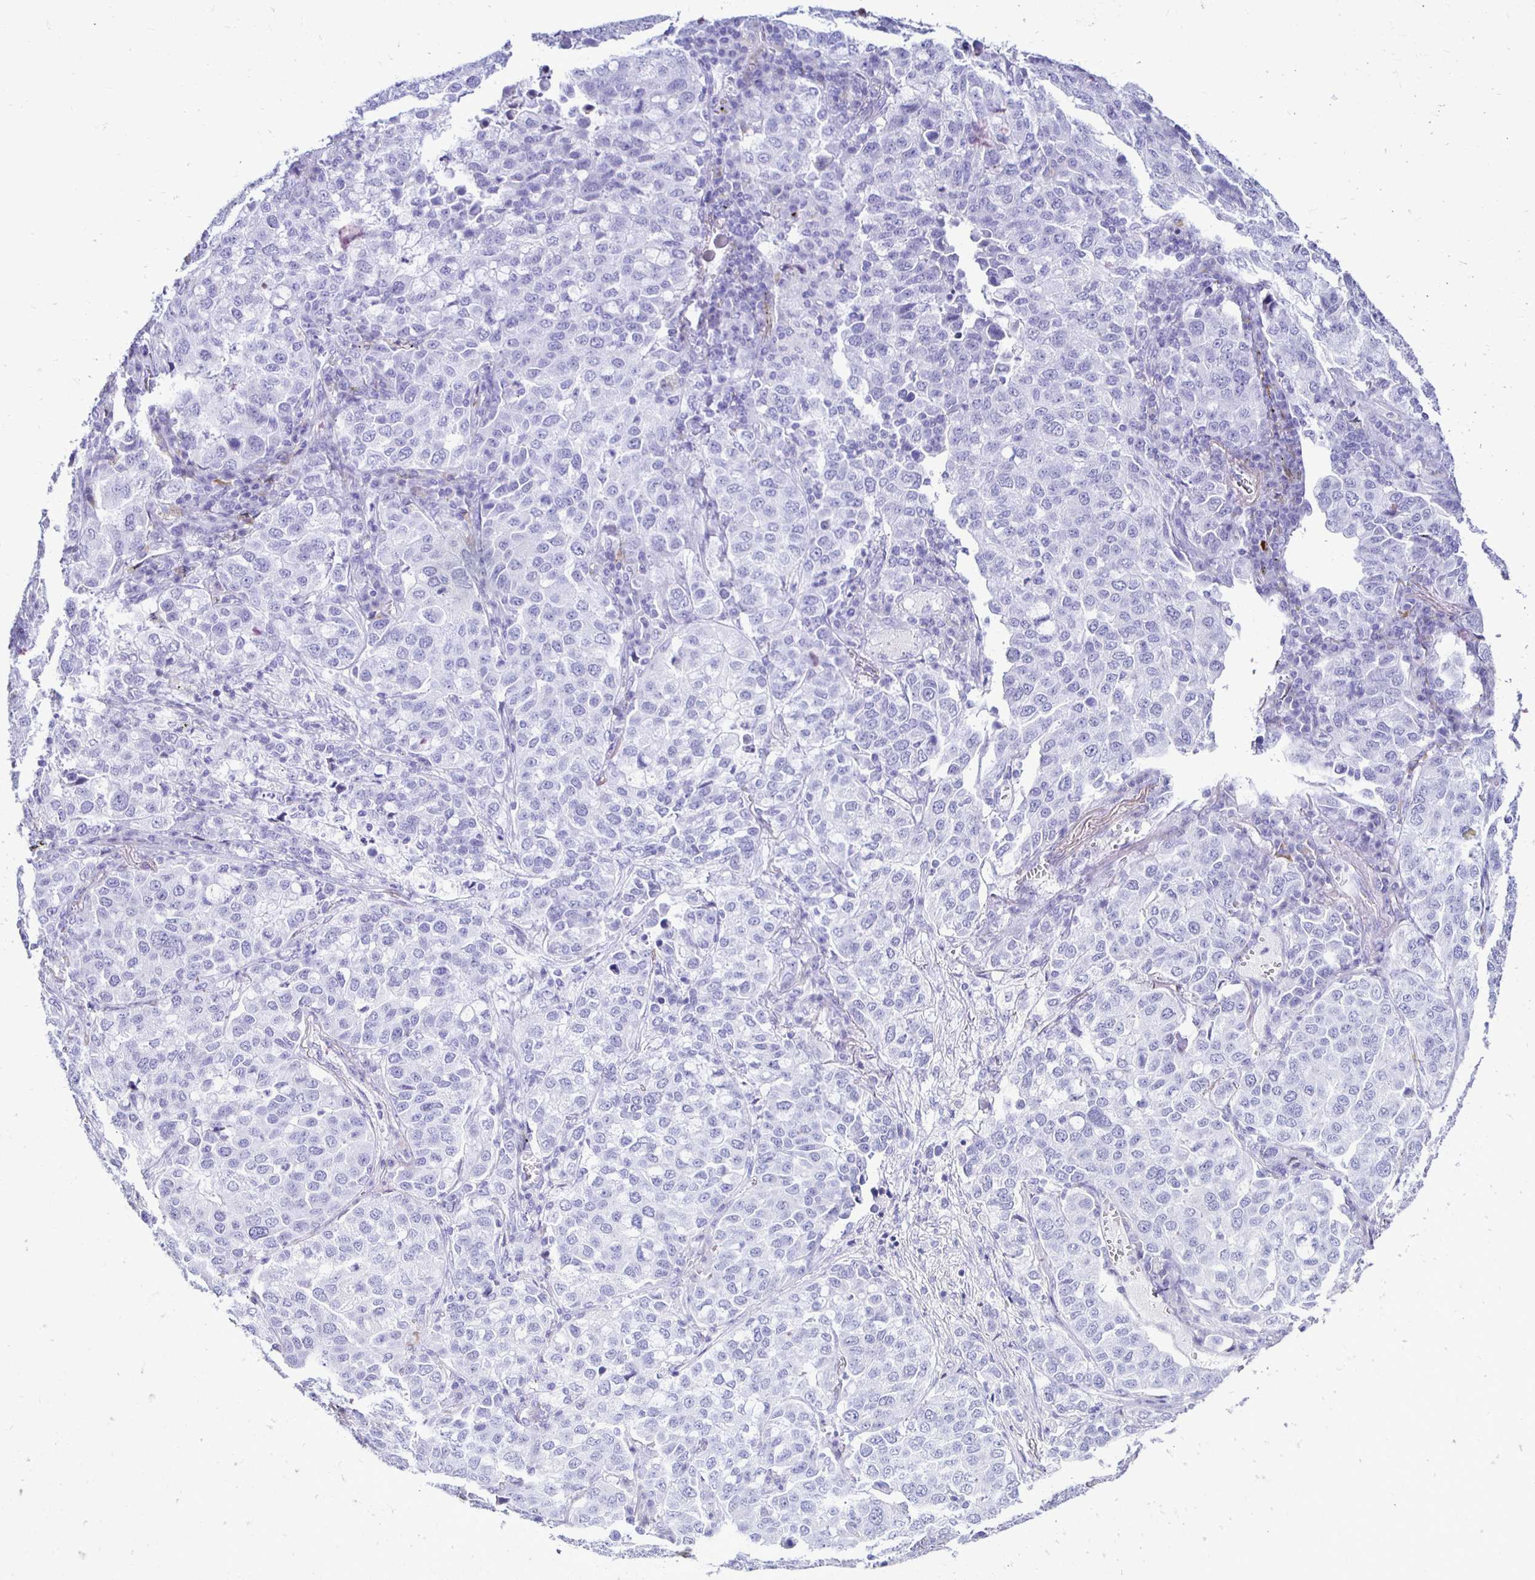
{"staining": {"intensity": "negative", "quantity": "none", "location": "none"}, "tissue": "lung cancer", "cell_type": "Tumor cells", "image_type": "cancer", "snomed": [{"axis": "morphology", "description": "Adenocarcinoma, NOS"}, {"axis": "morphology", "description": "Adenocarcinoma, metastatic, NOS"}, {"axis": "topography", "description": "Lymph node"}, {"axis": "topography", "description": "Lung"}], "caption": "Tumor cells are negative for brown protein staining in lung cancer (metastatic adenocarcinoma).", "gene": "CST5", "patient": {"sex": "female", "age": 65}}